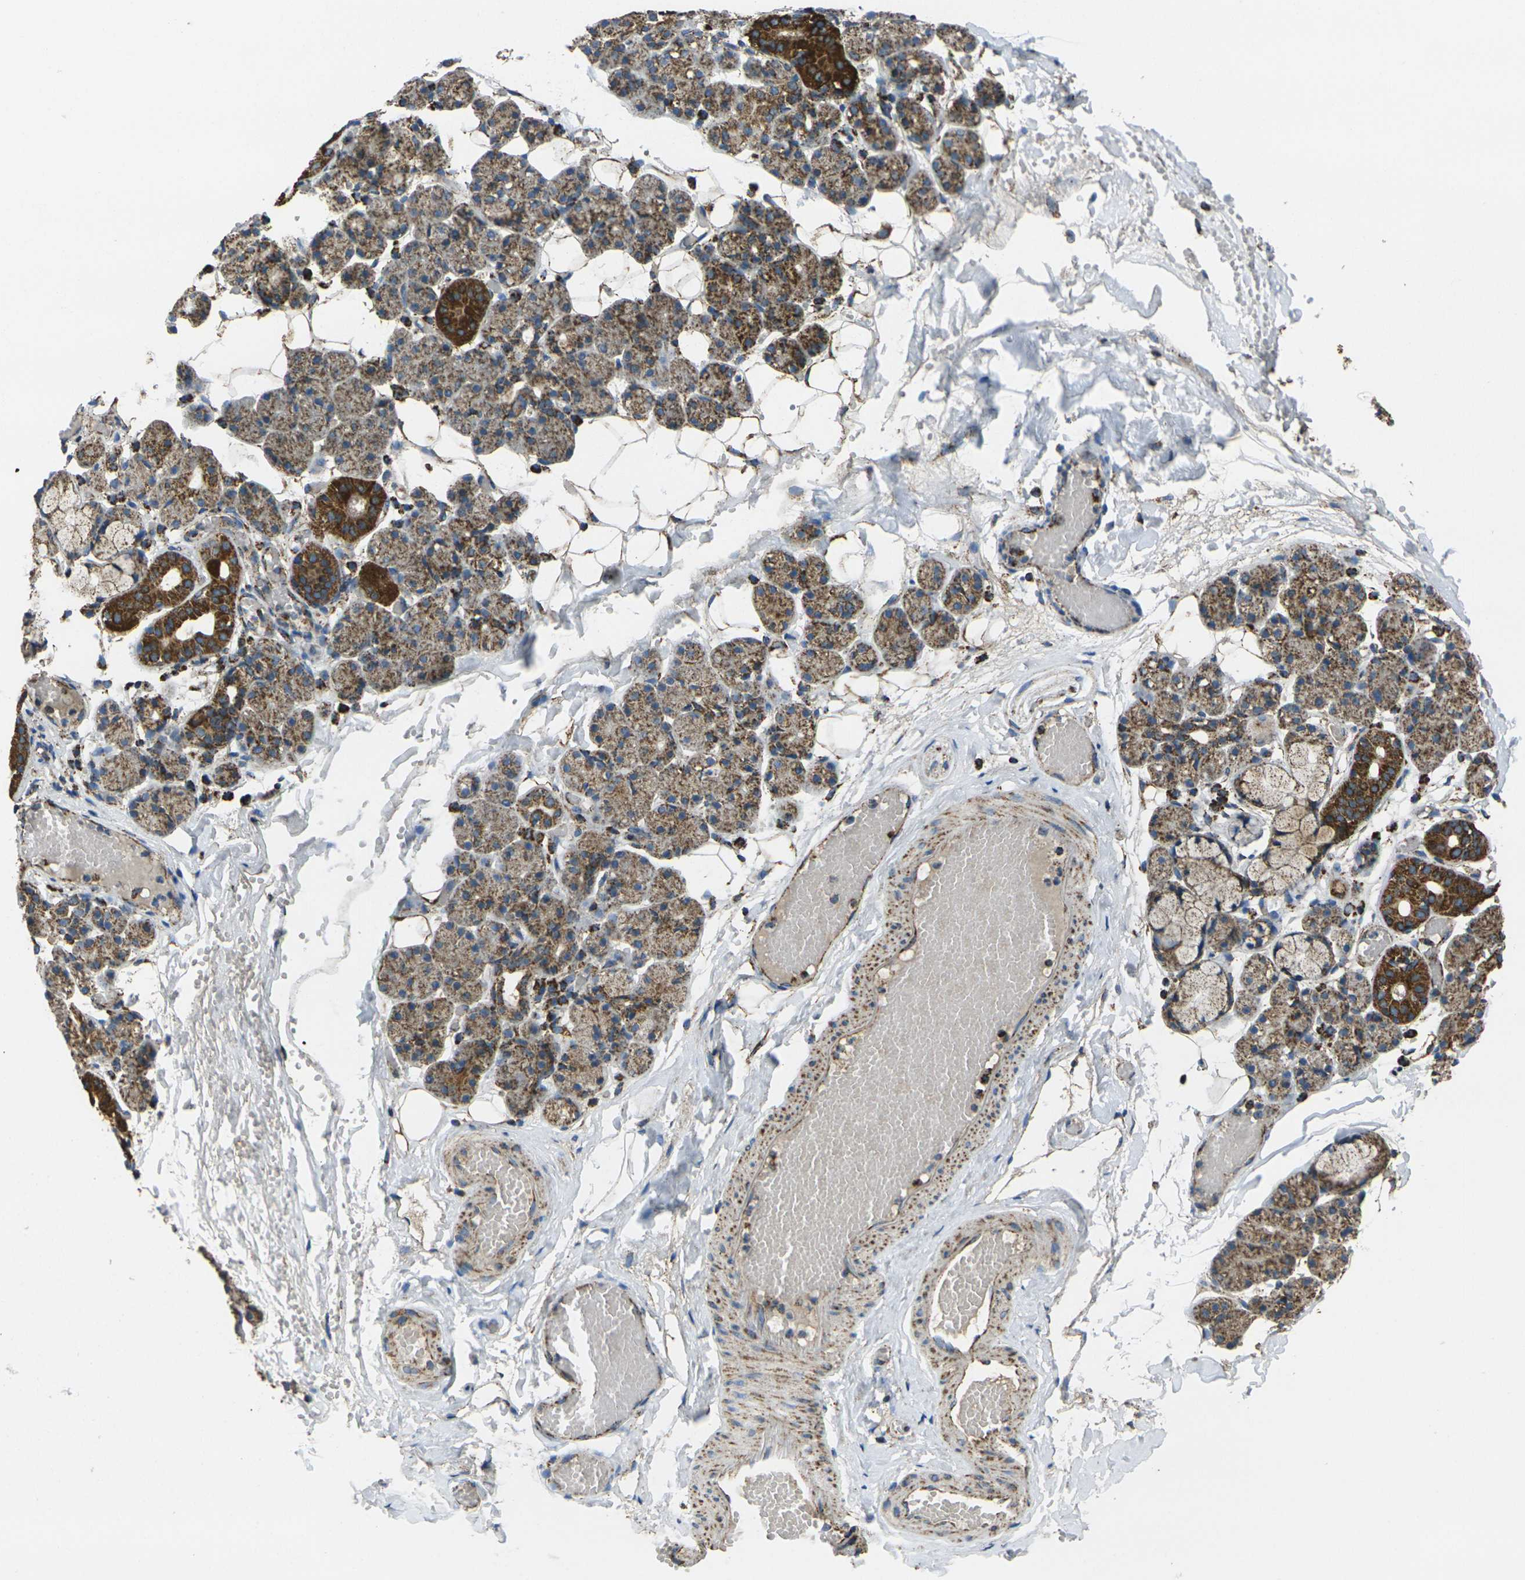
{"staining": {"intensity": "strong", "quantity": ">75%", "location": "cytoplasmic/membranous"}, "tissue": "salivary gland", "cell_type": "Glandular cells", "image_type": "normal", "snomed": [{"axis": "morphology", "description": "Normal tissue, NOS"}, {"axis": "topography", "description": "Salivary gland"}], "caption": "Strong cytoplasmic/membranous positivity is identified in about >75% of glandular cells in benign salivary gland. The protein is stained brown, and the nuclei are stained in blue (DAB (3,3'-diaminobenzidine) IHC with brightfield microscopy, high magnification).", "gene": "KLHL5", "patient": {"sex": "male", "age": 63}}